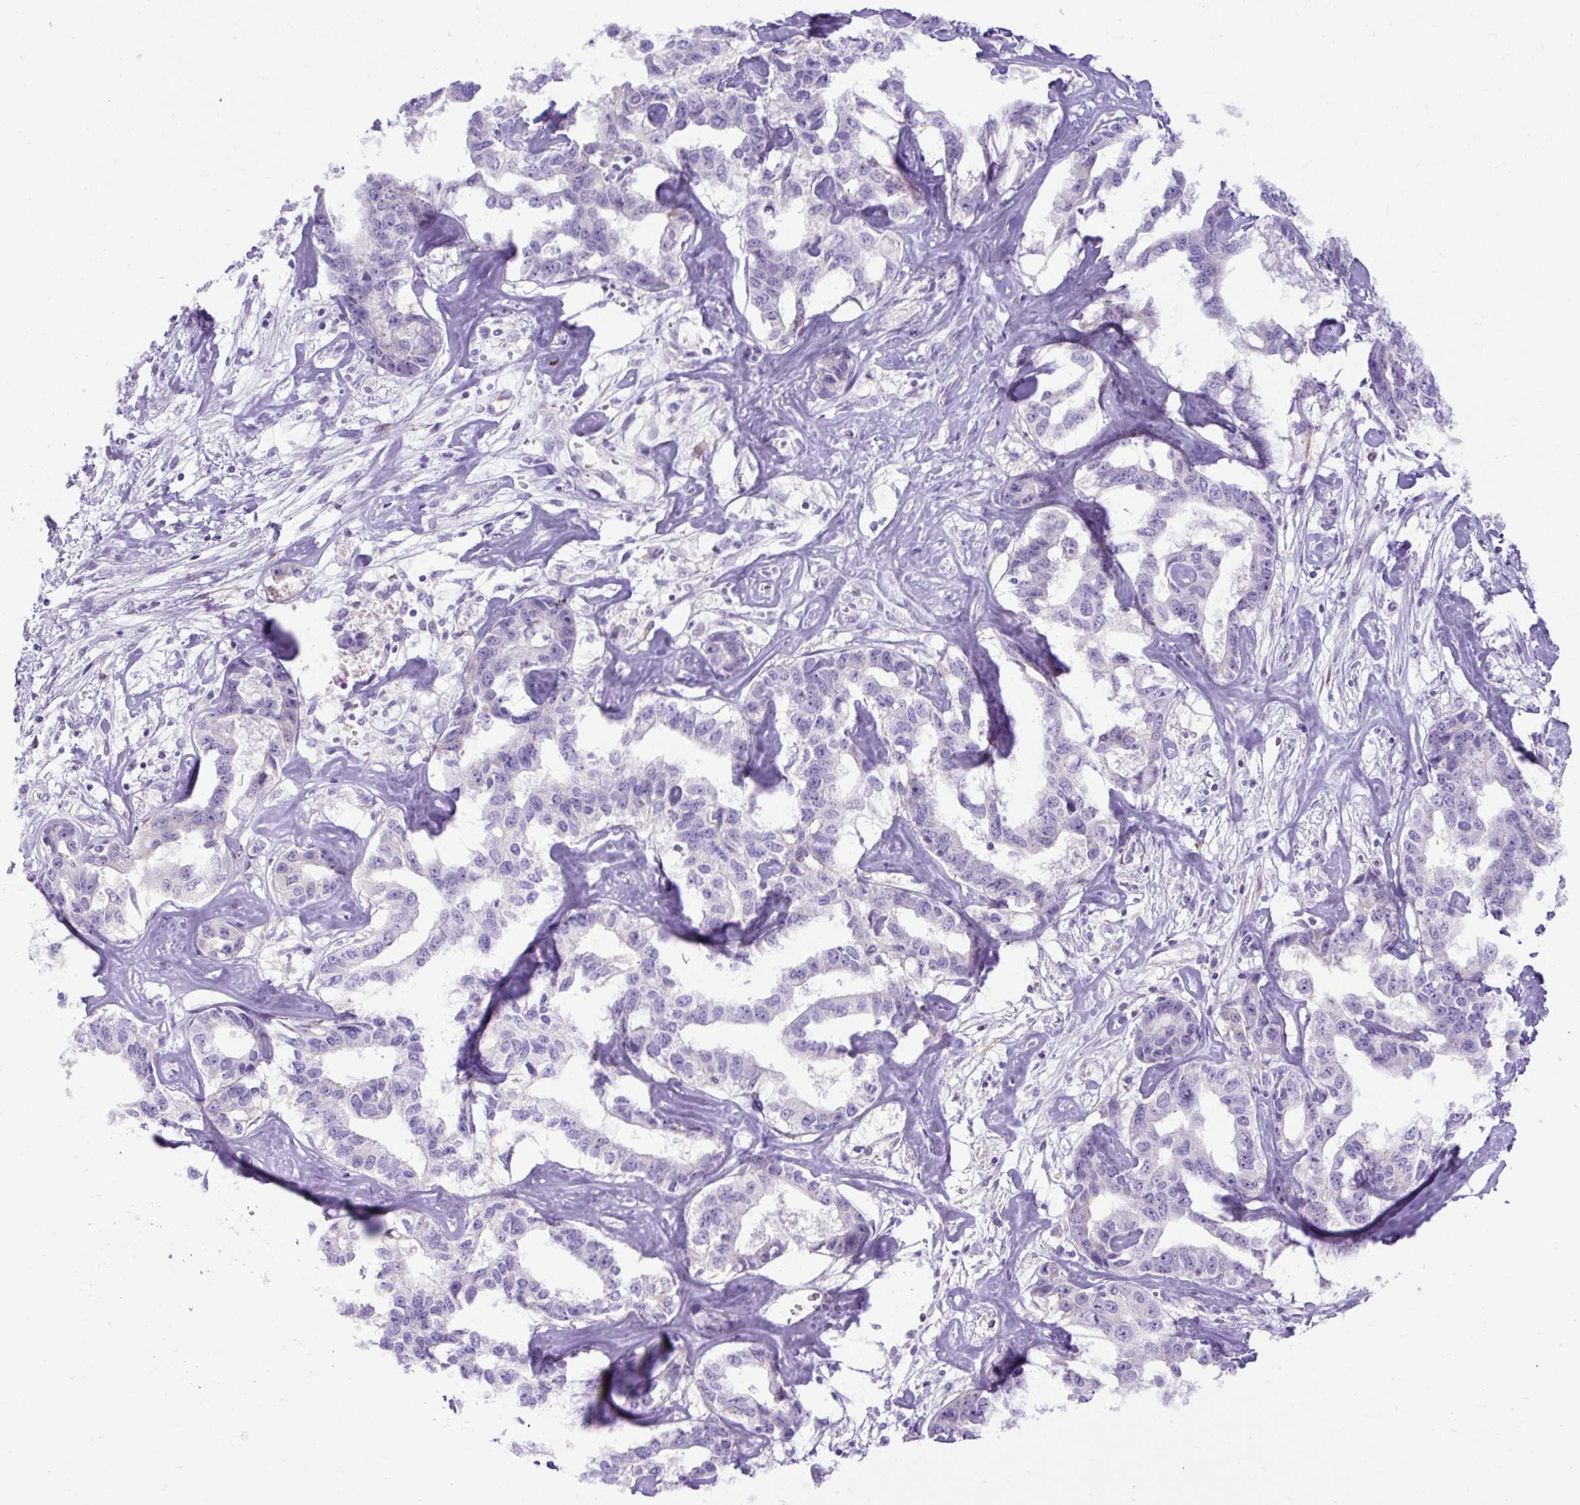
{"staining": {"intensity": "negative", "quantity": "none", "location": "none"}, "tissue": "liver cancer", "cell_type": "Tumor cells", "image_type": "cancer", "snomed": [{"axis": "morphology", "description": "Cholangiocarcinoma"}, {"axis": "topography", "description": "Liver"}], "caption": "Cholangiocarcinoma (liver) stained for a protein using immunohistochemistry displays no staining tumor cells.", "gene": "SPTBN5", "patient": {"sex": "male", "age": 59}}